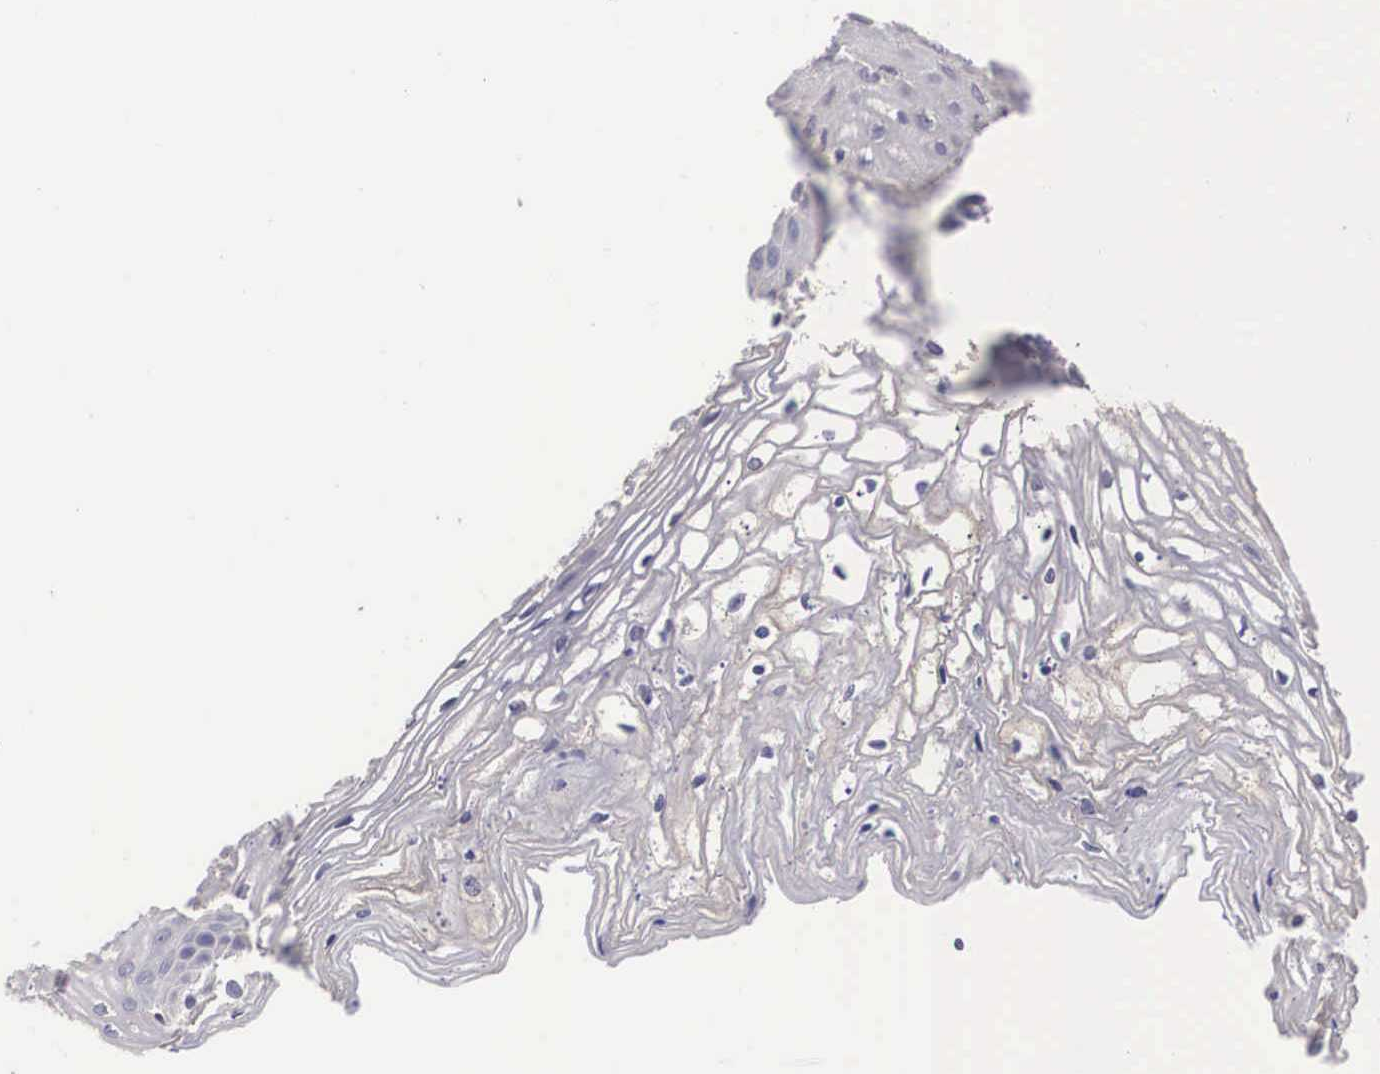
{"staining": {"intensity": "weak", "quantity": "<25%", "location": "cytoplasmic/membranous"}, "tissue": "vagina", "cell_type": "Squamous epithelial cells", "image_type": "normal", "snomed": [{"axis": "morphology", "description": "Normal tissue, NOS"}, {"axis": "topography", "description": "Vagina"}], "caption": "Immunohistochemistry (IHC) histopathology image of benign vagina: vagina stained with DAB (3,3'-diaminobenzidine) exhibits no significant protein expression in squamous epithelial cells.", "gene": "ABHD4", "patient": {"sex": "female", "age": 68}}